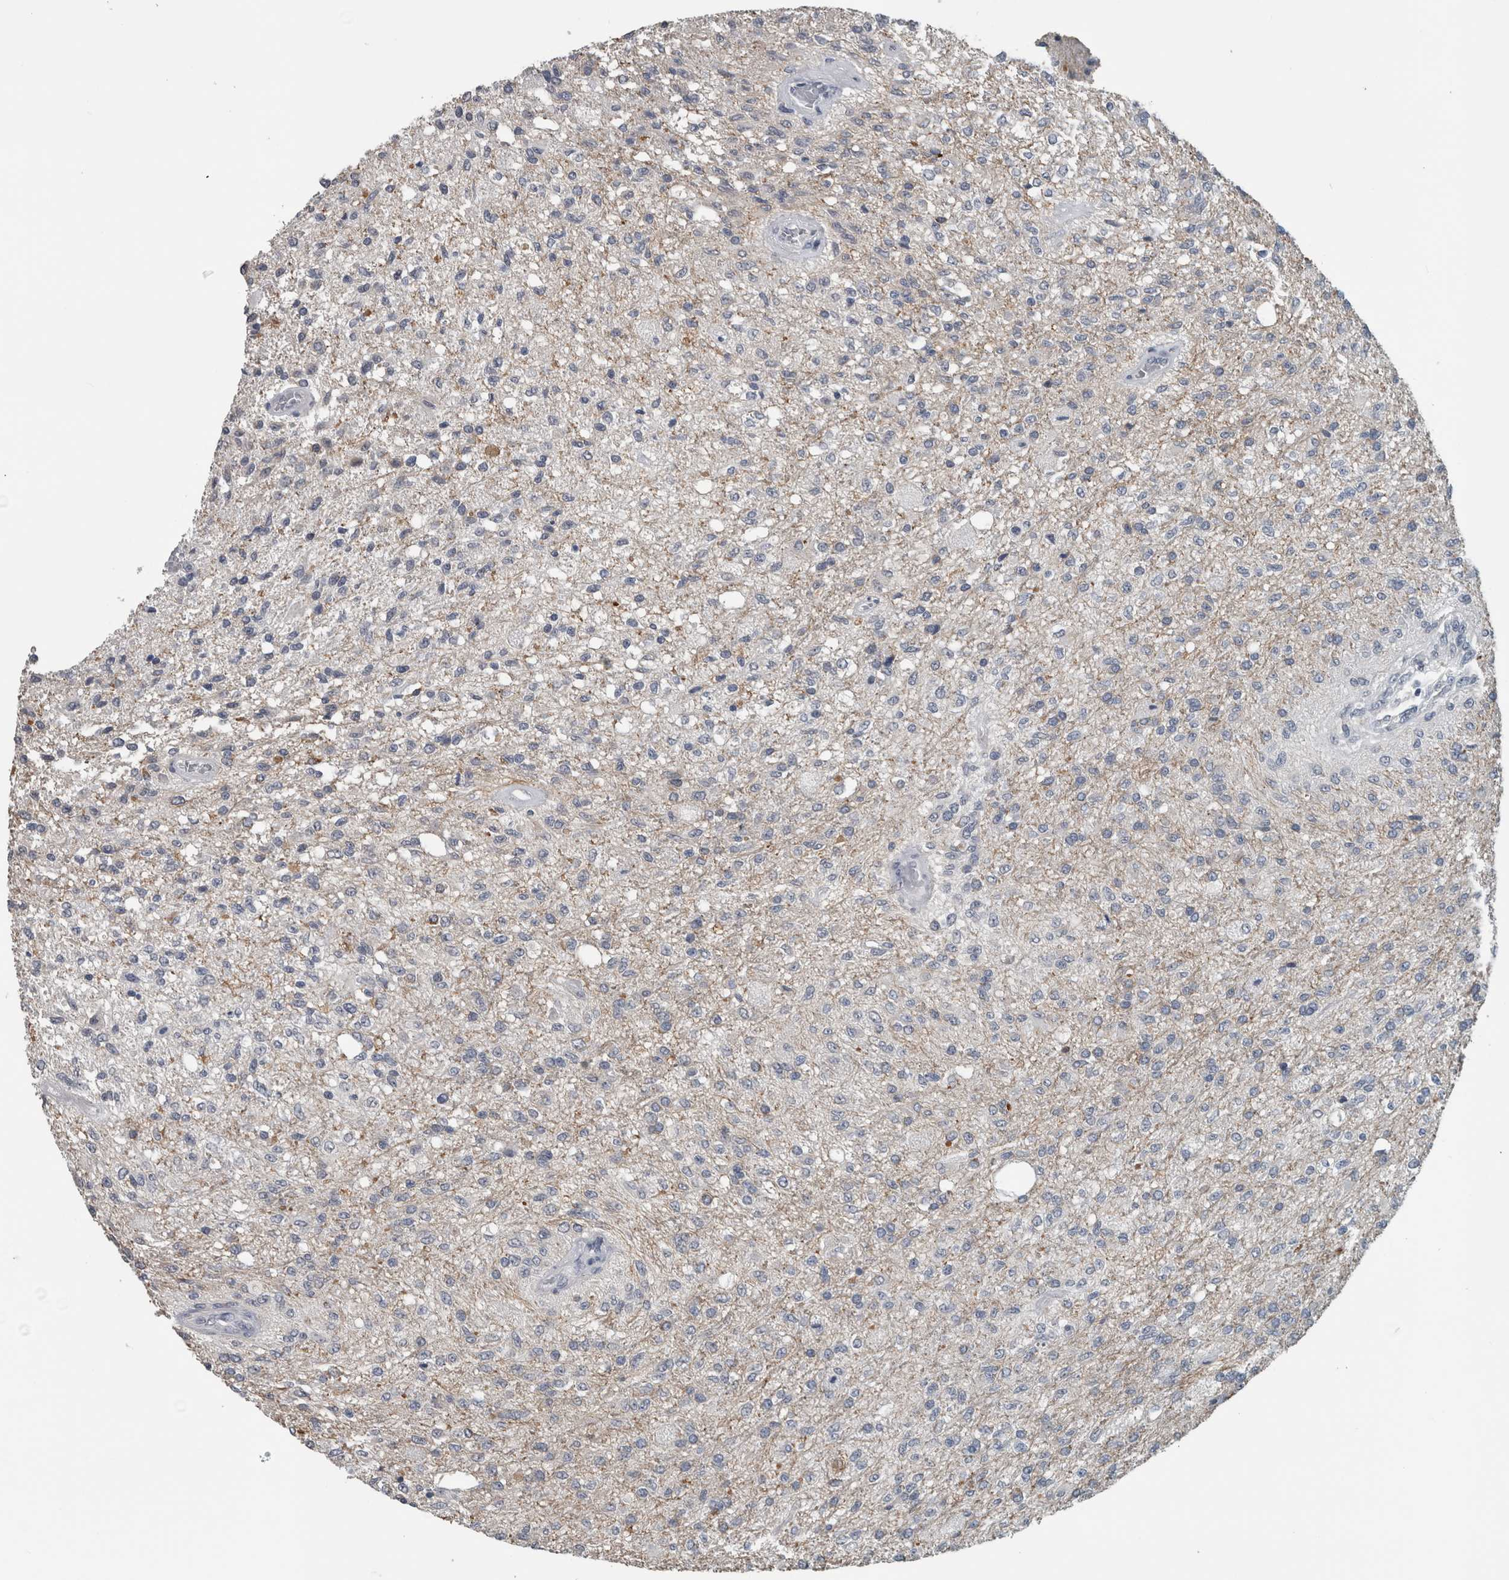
{"staining": {"intensity": "negative", "quantity": "none", "location": "none"}, "tissue": "glioma", "cell_type": "Tumor cells", "image_type": "cancer", "snomed": [{"axis": "morphology", "description": "Normal tissue, NOS"}, {"axis": "morphology", "description": "Glioma, malignant, High grade"}, {"axis": "topography", "description": "Cerebral cortex"}], "caption": "Immunohistochemical staining of glioma exhibits no significant staining in tumor cells.", "gene": "ACSF2", "patient": {"sex": "male", "age": 77}}